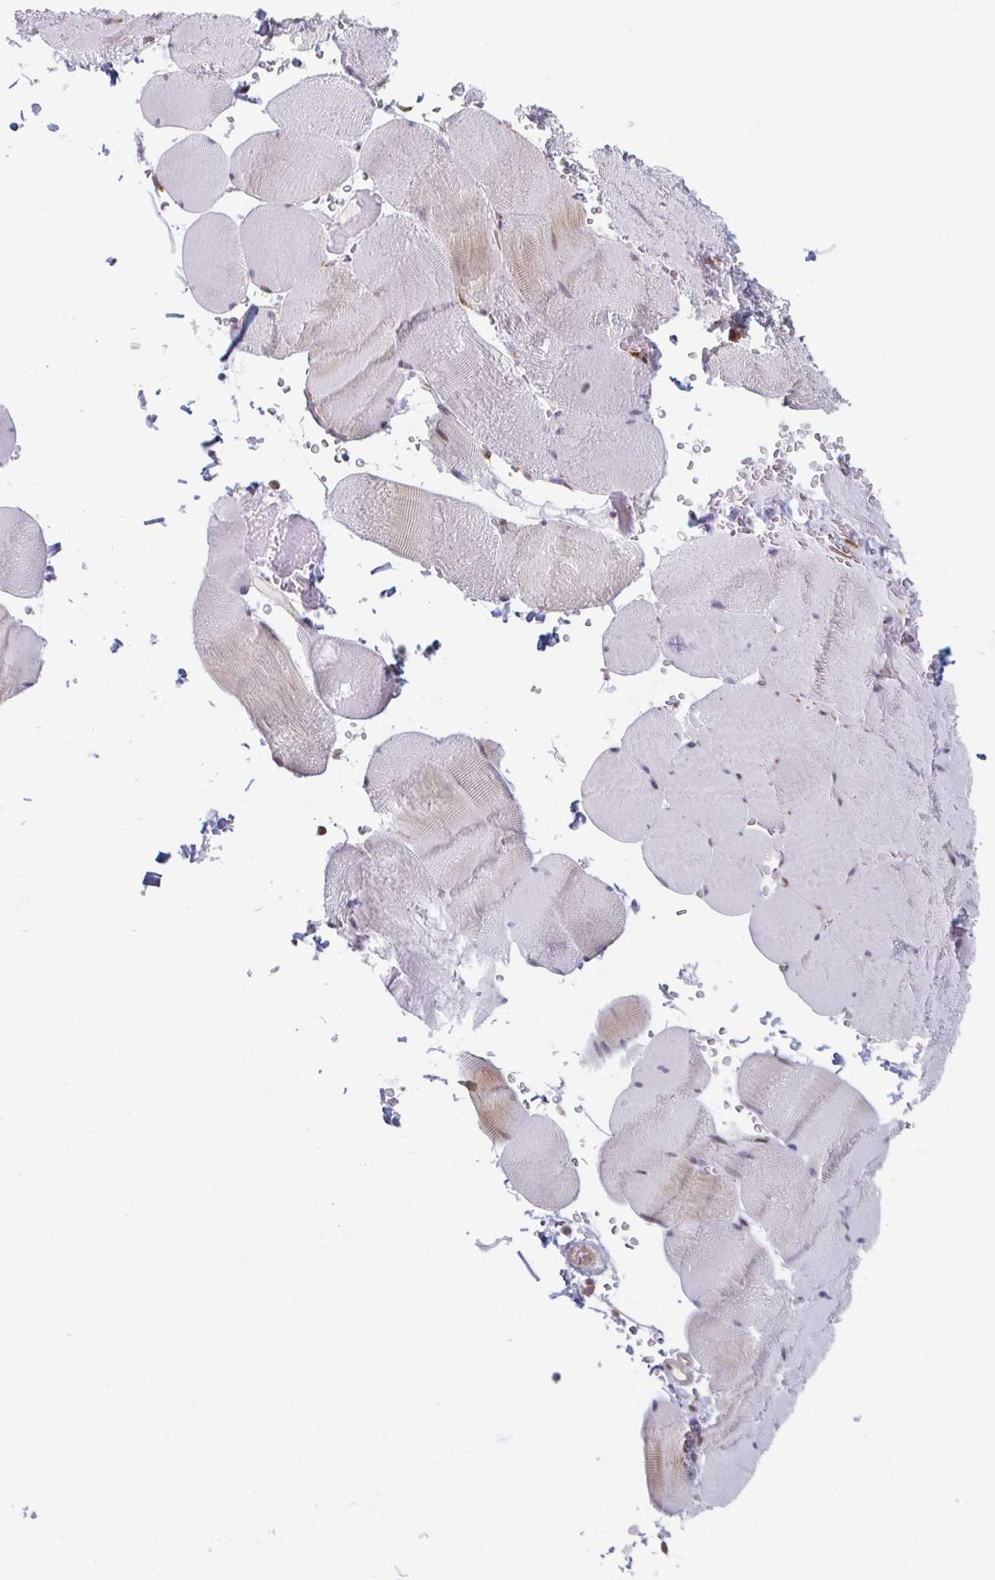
{"staining": {"intensity": "weak", "quantity": "<25%", "location": "cytoplasmic/membranous"}, "tissue": "skeletal muscle", "cell_type": "Myocytes", "image_type": "normal", "snomed": [{"axis": "morphology", "description": "Normal tissue, NOS"}, {"axis": "topography", "description": "Skeletal muscle"}, {"axis": "topography", "description": "Head-Neck"}], "caption": "Immunohistochemical staining of normal human skeletal muscle shows no significant expression in myocytes.", "gene": "TRAPPC10", "patient": {"sex": "male", "age": 66}}